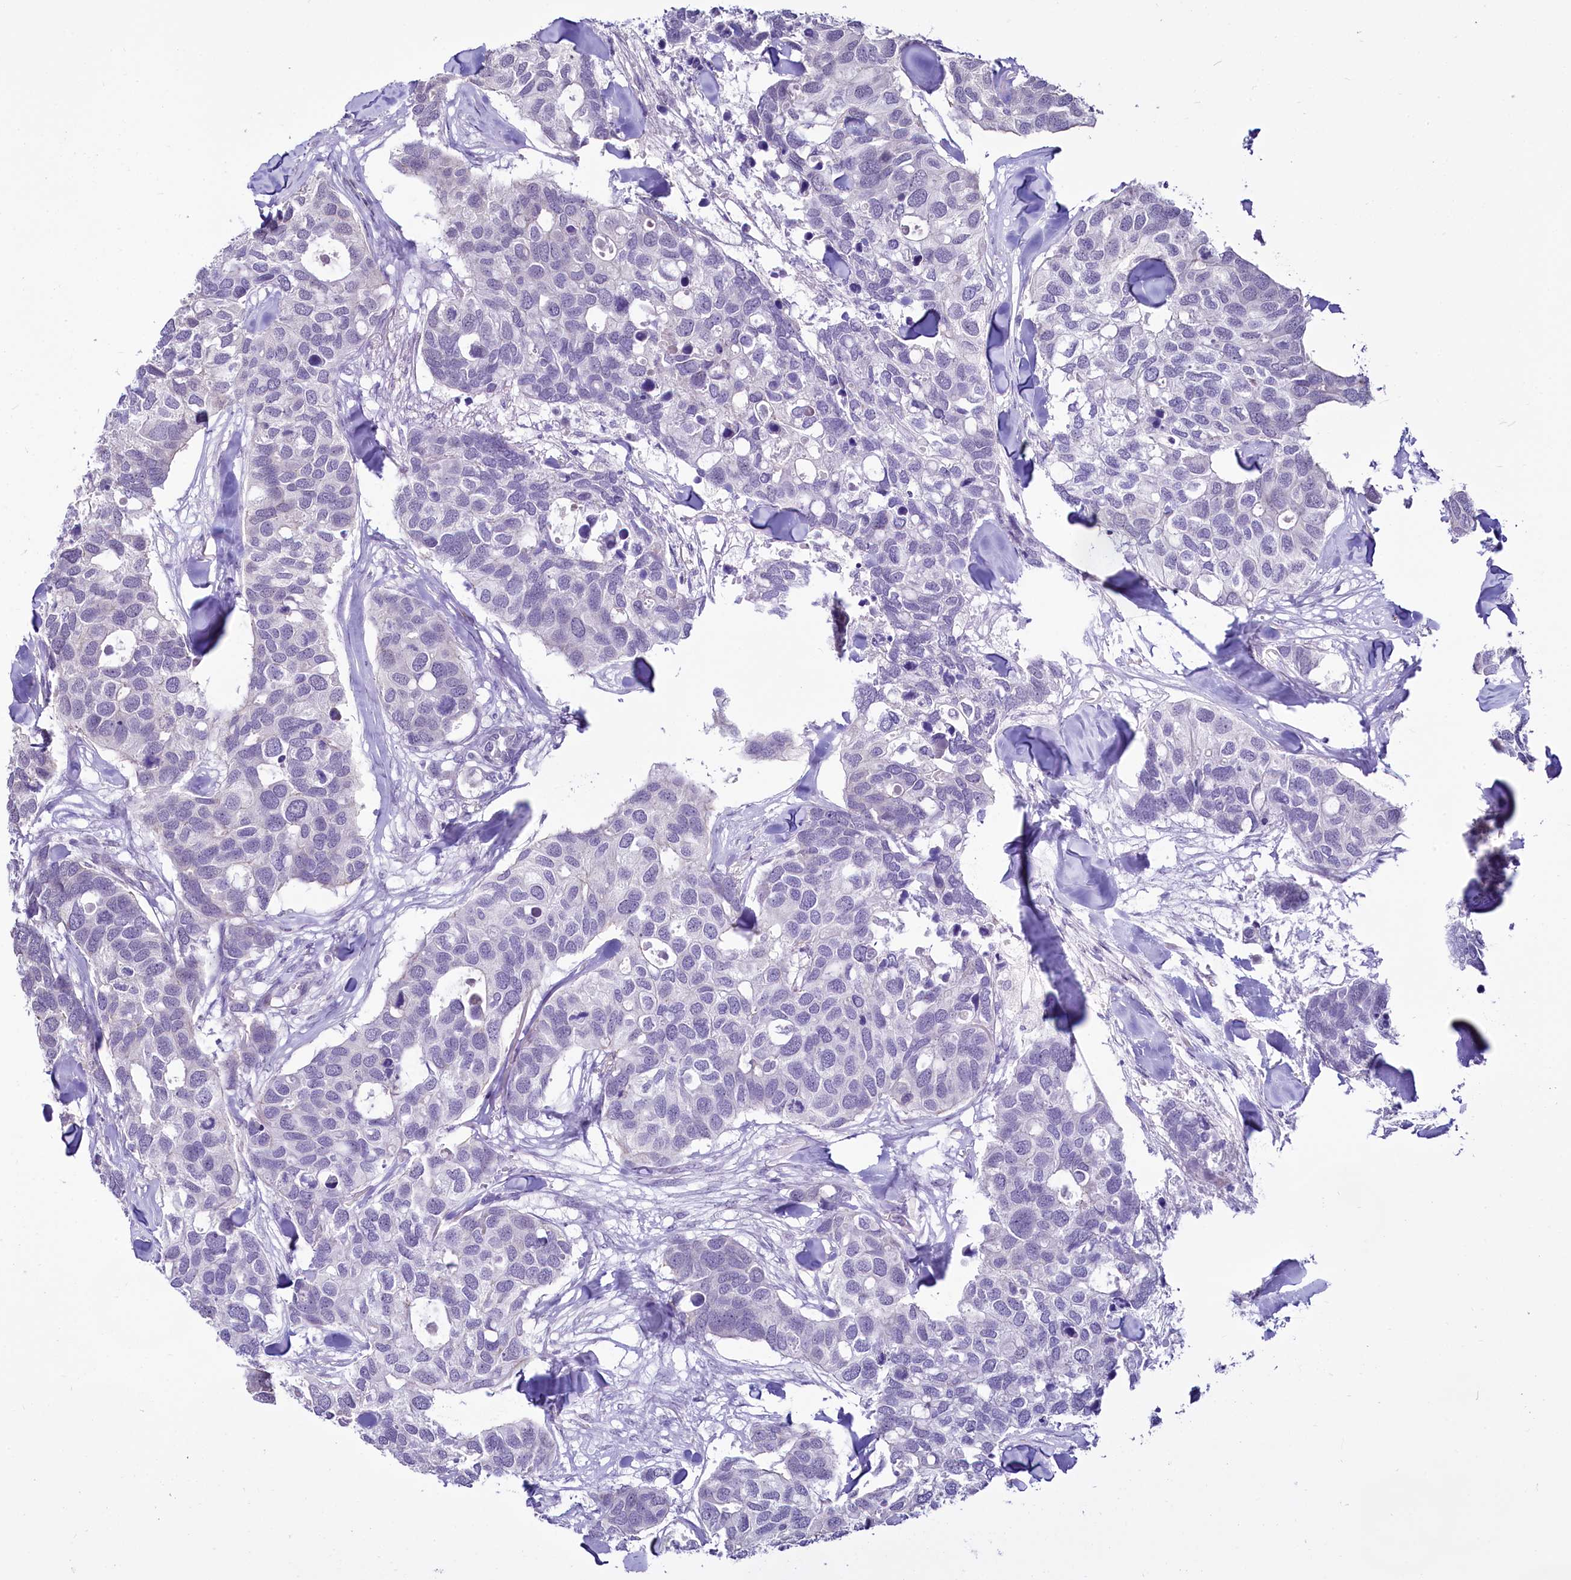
{"staining": {"intensity": "negative", "quantity": "none", "location": "none"}, "tissue": "breast cancer", "cell_type": "Tumor cells", "image_type": "cancer", "snomed": [{"axis": "morphology", "description": "Duct carcinoma"}, {"axis": "topography", "description": "Breast"}], "caption": "This is an immunohistochemistry histopathology image of human breast cancer (invasive ductal carcinoma). There is no expression in tumor cells.", "gene": "BANK1", "patient": {"sex": "female", "age": 83}}